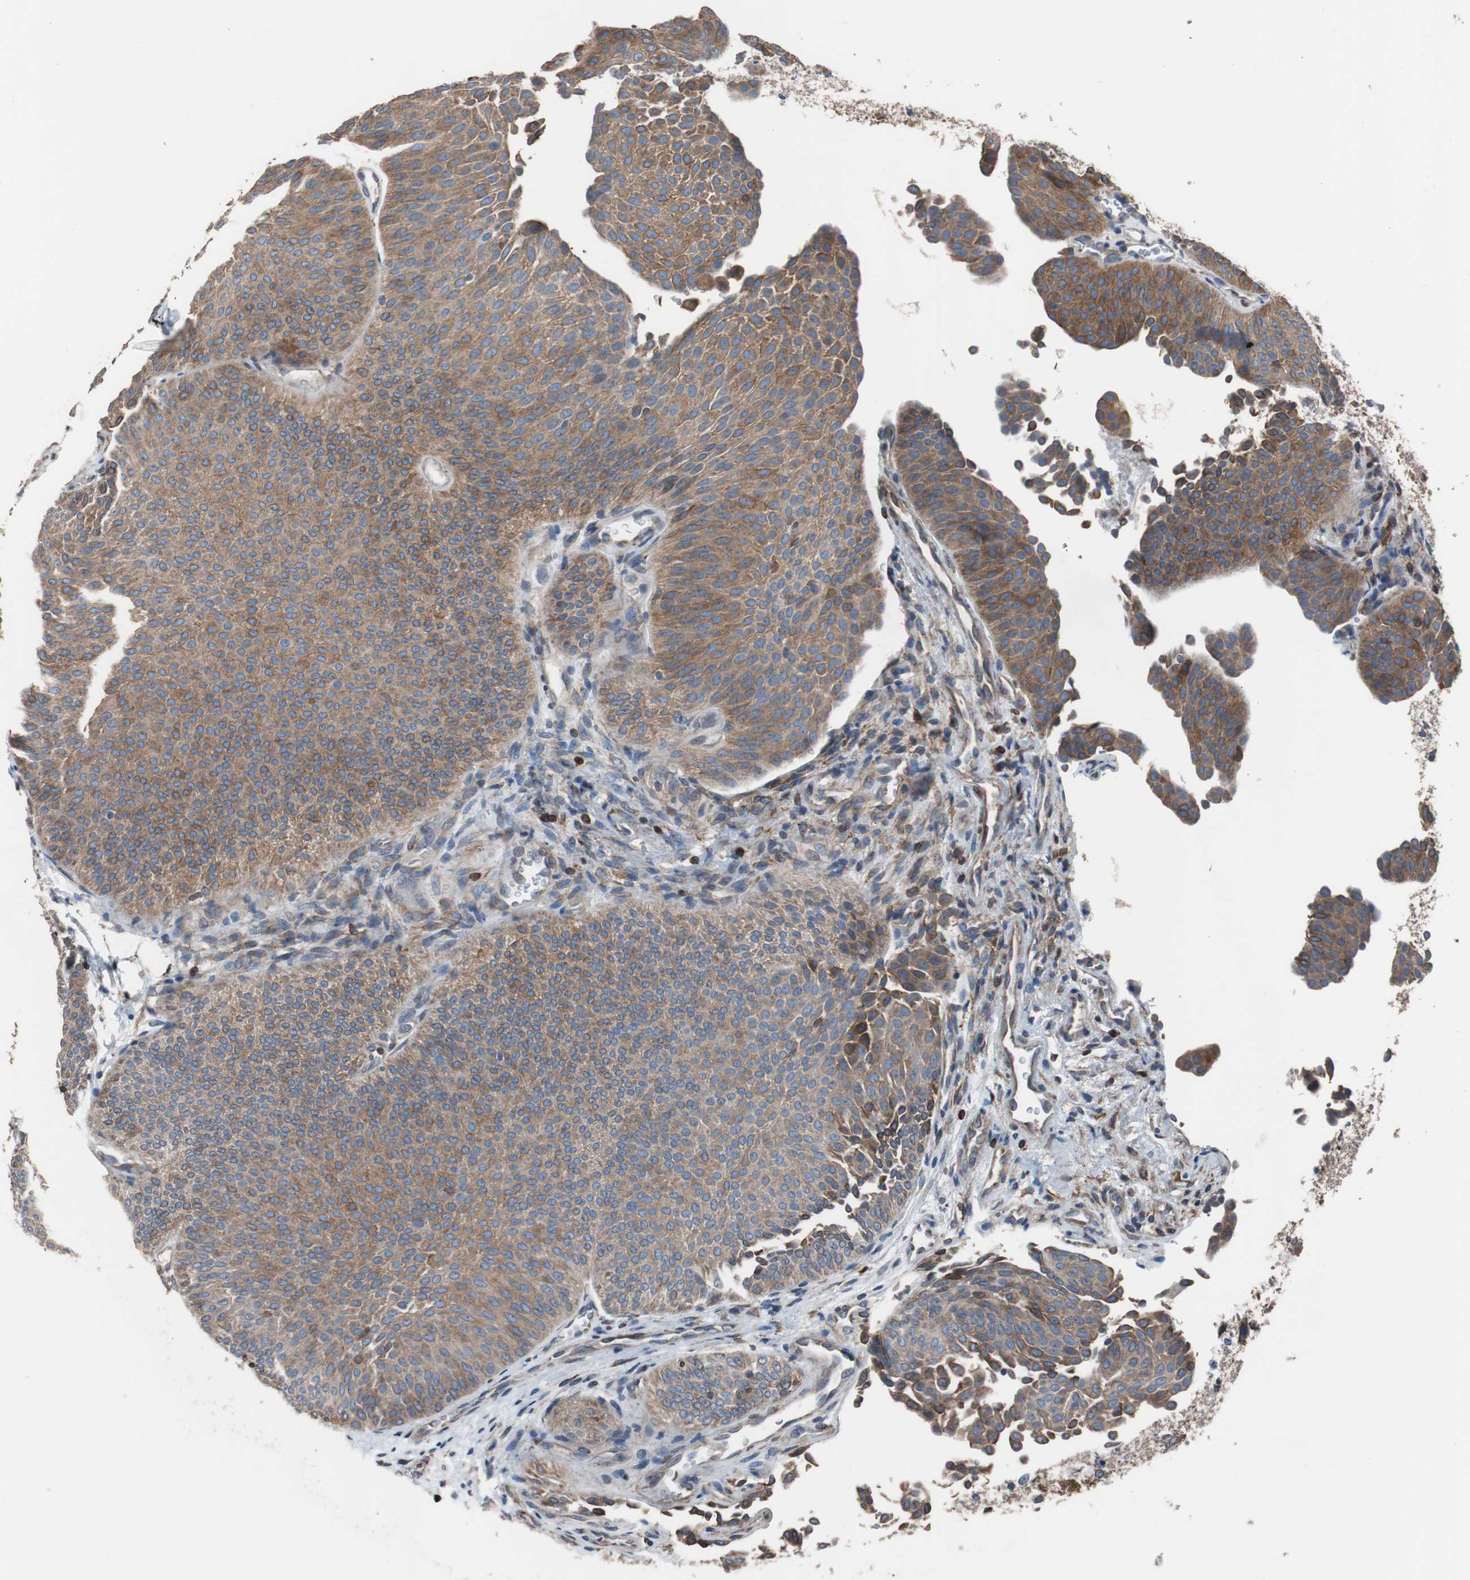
{"staining": {"intensity": "moderate", "quantity": ">75%", "location": "cytoplasmic/membranous"}, "tissue": "urothelial cancer", "cell_type": "Tumor cells", "image_type": "cancer", "snomed": [{"axis": "morphology", "description": "Urothelial carcinoma, Low grade"}, {"axis": "topography", "description": "Urinary bladder"}], "caption": "IHC of urothelial cancer demonstrates medium levels of moderate cytoplasmic/membranous expression in approximately >75% of tumor cells.", "gene": "PBXIP1", "patient": {"sex": "female", "age": 60}}